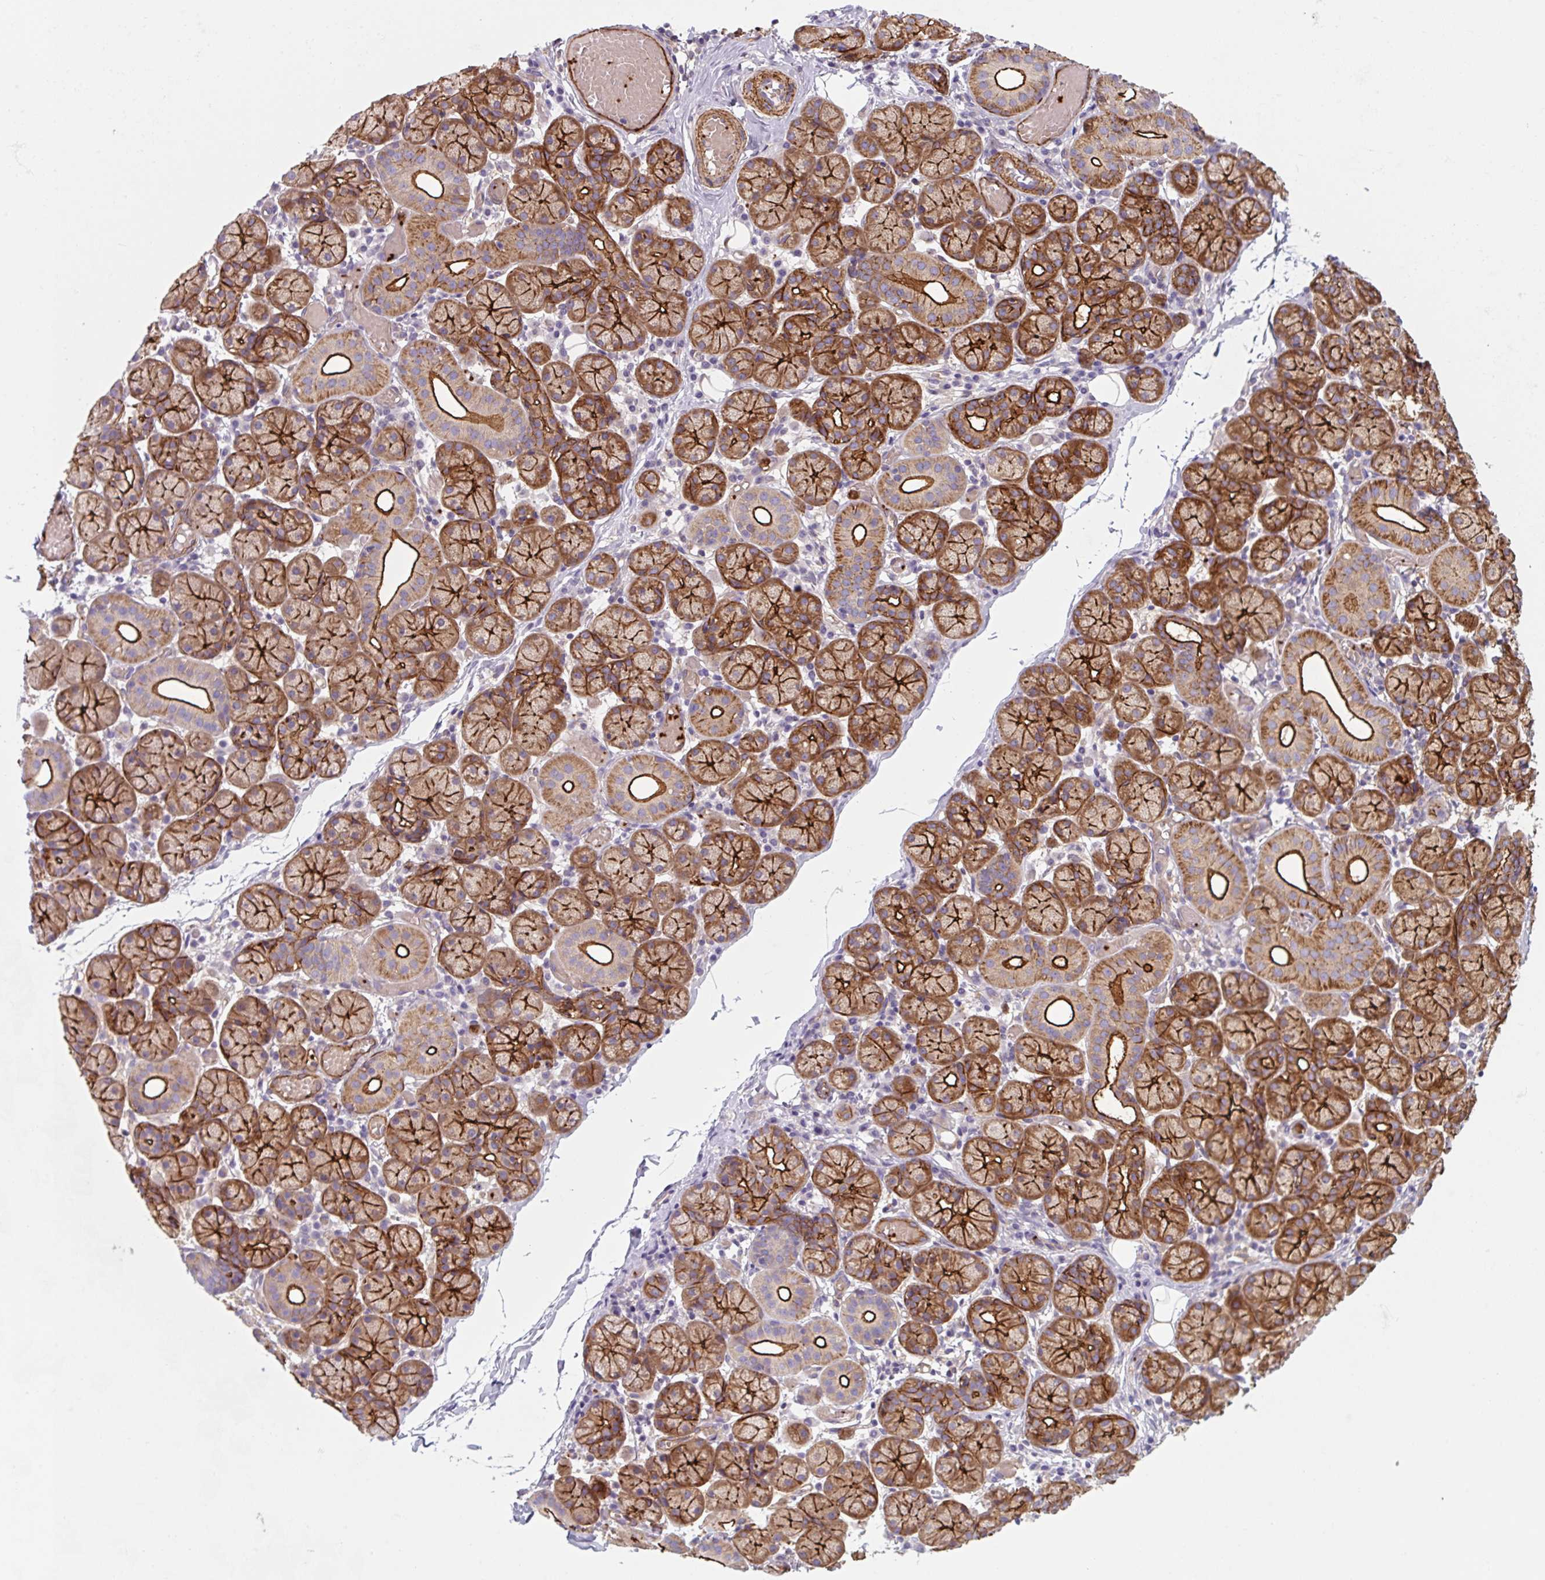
{"staining": {"intensity": "strong", "quantity": "25%-75%", "location": "cytoplasmic/membranous"}, "tissue": "salivary gland", "cell_type": "Glandular cells", "image_type": "normal", "snomed": [{"axis": "morphology", "description": "Normal tissue, NOS"}, {"axis": "topography", "description": "Salivary gland"}], "caption": "Immunohistochemical staining of unremarkable human salivary gland exhibits strong cytoplasmic/membranous protein positivity in approximately 25%-75% of glandular cells. Immunohistochemistry (ihc) stains the protein in brown and the nuclei are stained blue.", "gene": "DHFR2", "patient": {"sex": "female", "age": 24}}